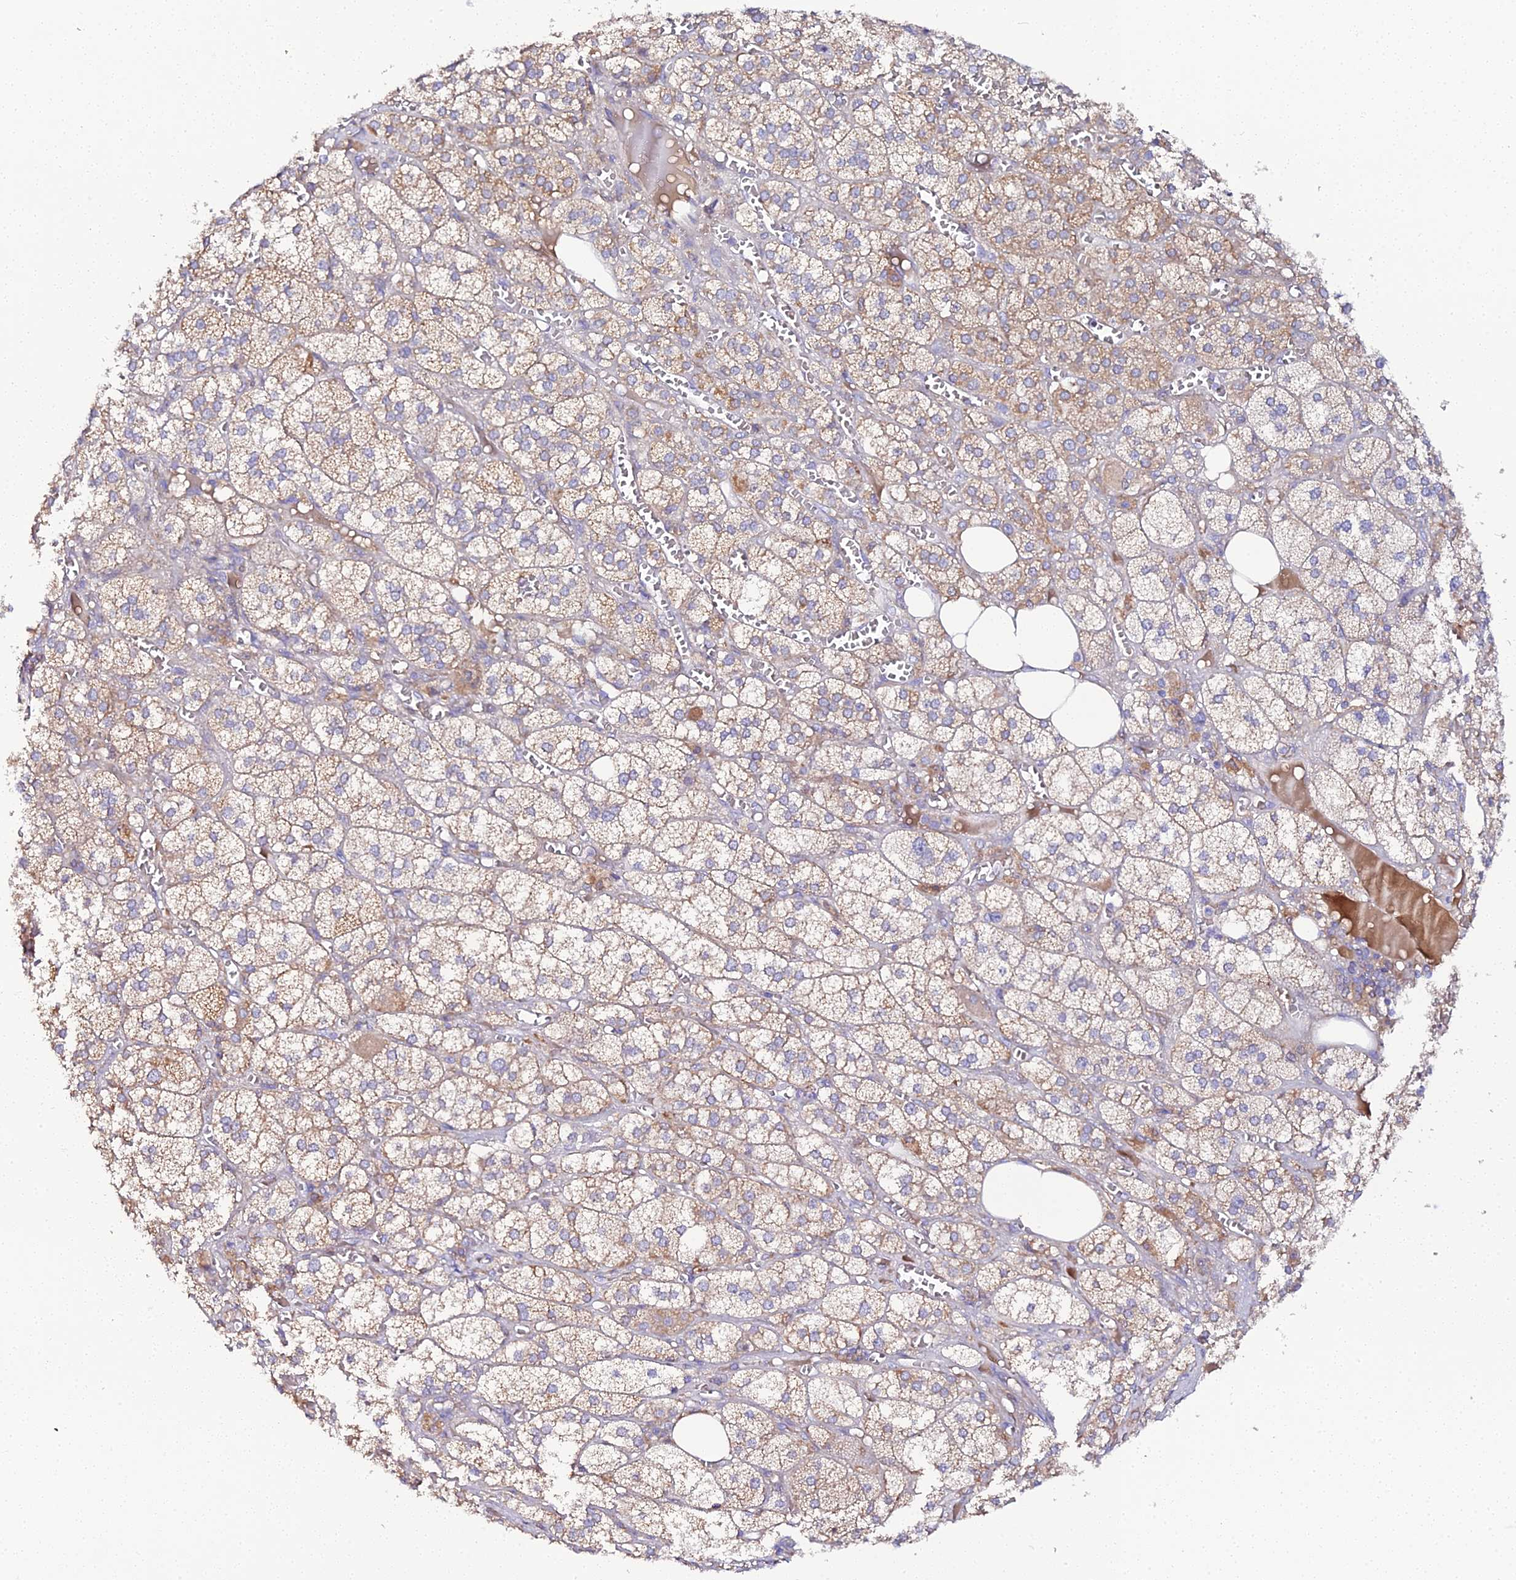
{"staining": {"intensity": "moderate", "quantity": "<25%", "location": "cytoplasmic/membranous"}, "tissue": "adrenal gland", "cell_type": "Glandular cells", "image_type": "normal", "snomed": [{"axis": "morphology", "description": "Normal tissue, NOS"}, {"axis": "topography", "description": "Adrenal gland"}], "caption": "Protein expression by immunohistochemistry reveals moderate cytoplasmic/membranous expression in about <25% of glandular cells in normal adrenal gland. (Brightfield microscopy of DAB IHC at high magnification).", "gene": "SCX", "patient": {"sex": "female", "age": 61}}